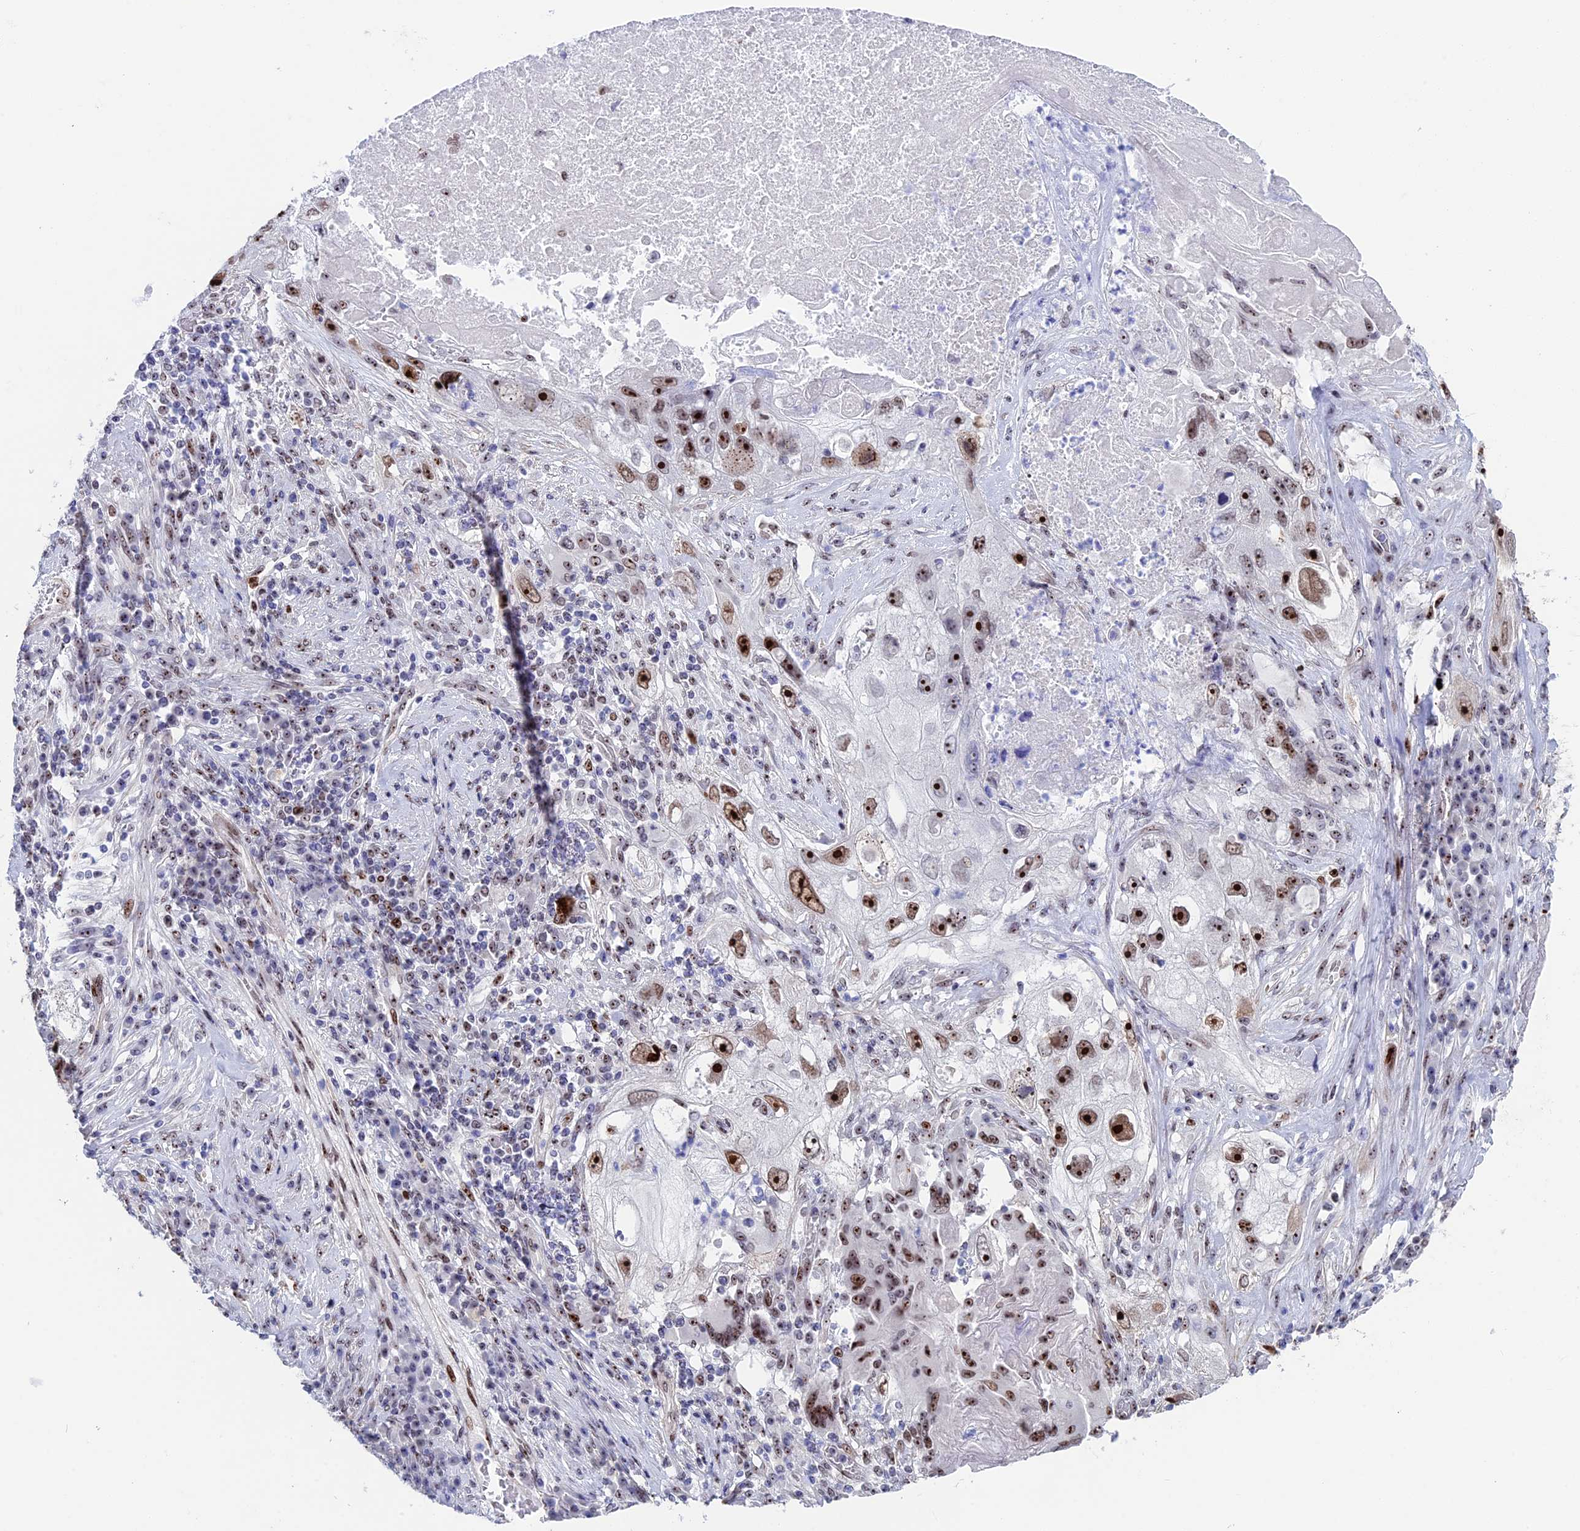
{"staining": {"intensity": "strong", "quantity": ">75%", "location": "nuclear"}, "tissue": "lung cancer", "cell_type": "Tumor cells", "image_type": "cancer", "snomed": [{"axis": "morphology", "description": "Squamous cell carcinoma, NOS"}, {"axis": "topography", "description": "Lung"}], "caption": "Strong nuclear positivity for a protein is seen in approximately >75% of tumor cells of squamous cell carcinoma (lung) using immunohistochemistry.", "gene": "CCDC86", "patient": {"sex": "male", "age": 61}}